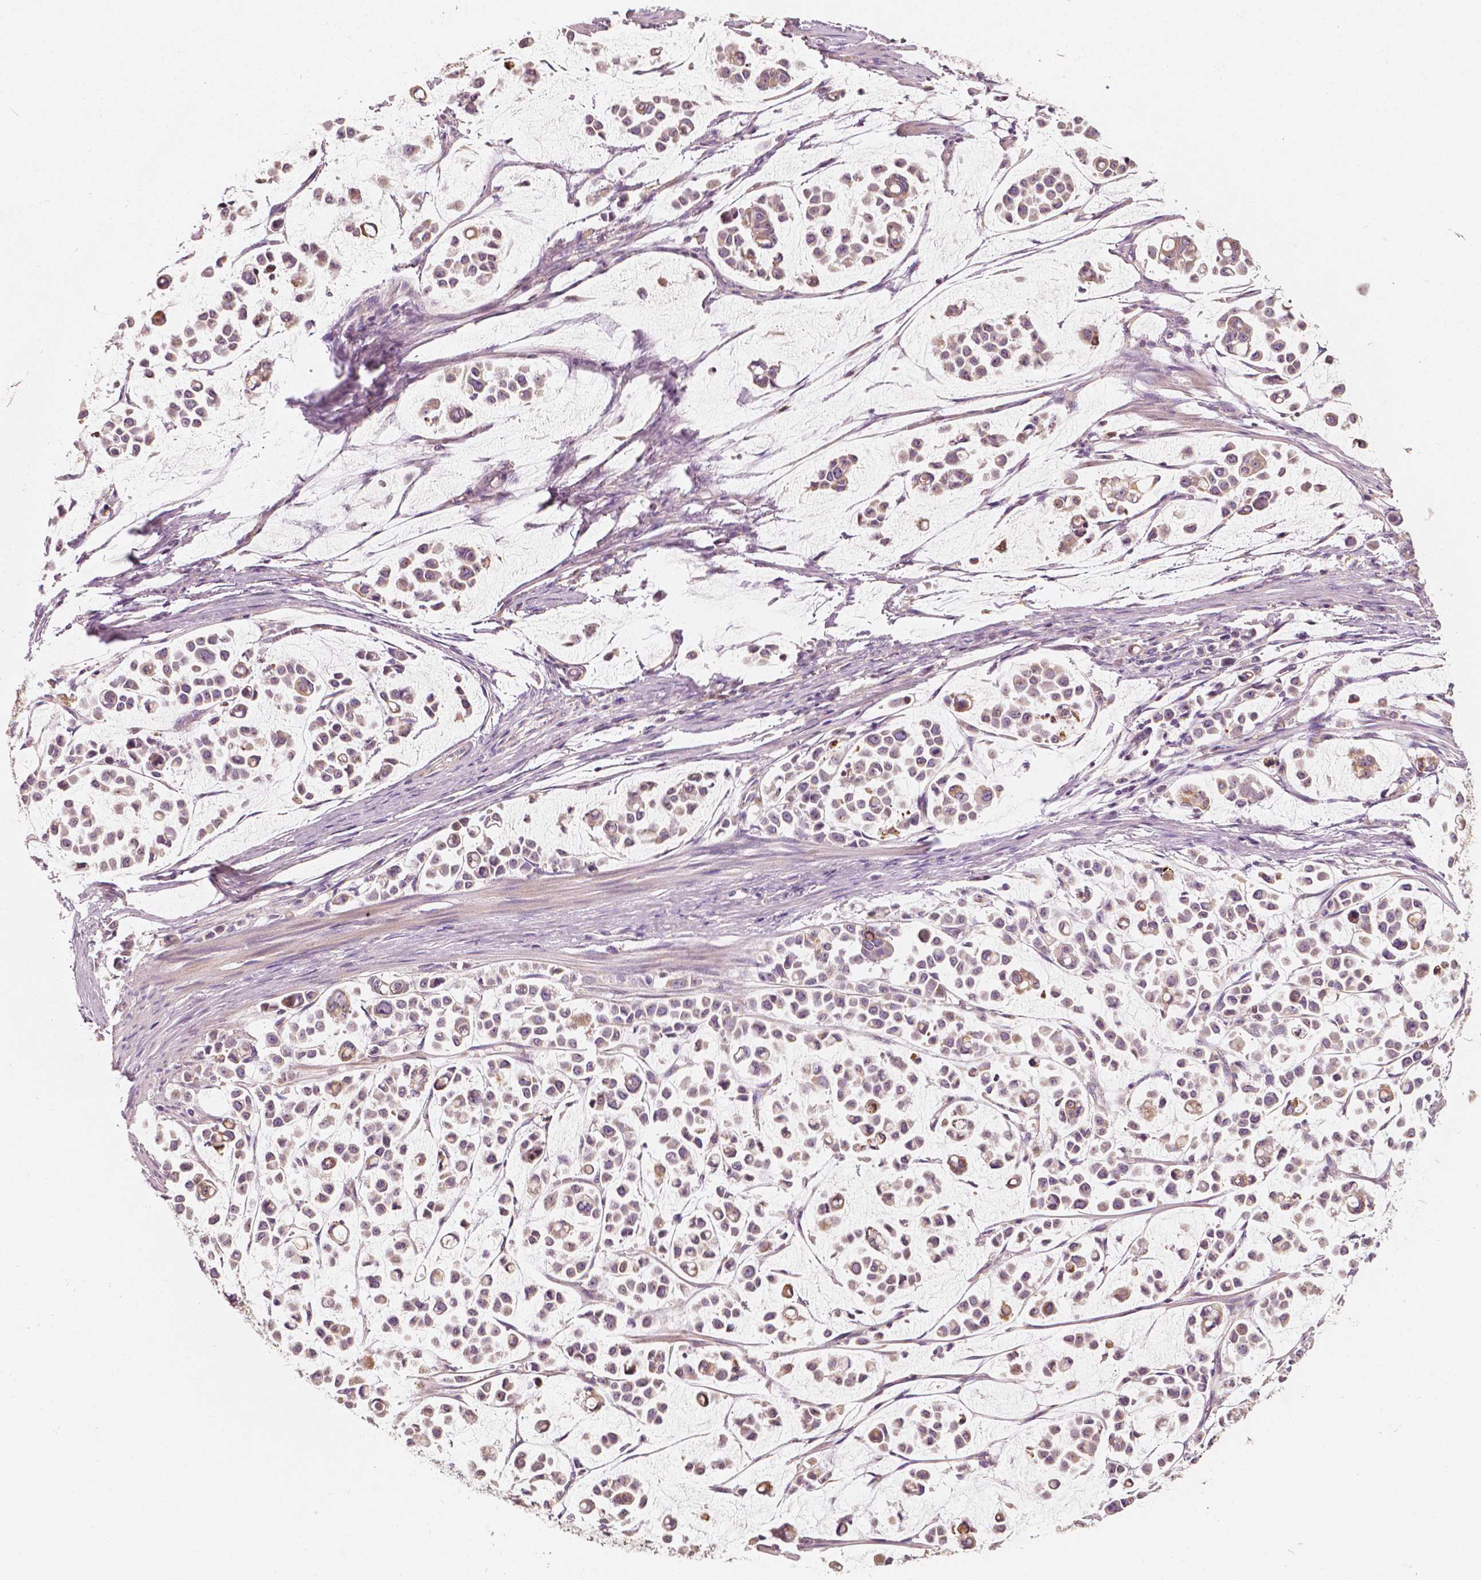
{"staining": {"intensity": "weak", "quantity": "25%-75%", "location": "cytoplasmic/membranous"}, "tissue": "stomach cancer", "cell_type": "Tumor cells", "image_type": "cancer", "snomed": [{"axis": "morphology", "description": "Adenocarcinoma, NOS"}, {"axis": "topography", "description": "Stomach"}], "caption": "Immunohistochemistry (IHC) staining of stomach cancer (adenocarcinoma), which reveals low levels of weak cytoplasmic/membranous staining in approximately 25%-75% of tumor cells indicating weak cytoplasmic/membranous protein positivity. The staining was performed using DAB (3,3'-diaminobenzidine) (brown) for protein detection and nuclei were counterstained in hematoxylin (blue).", "gene": "SHPK", "patient": {"sex": "male", "age": 82}}